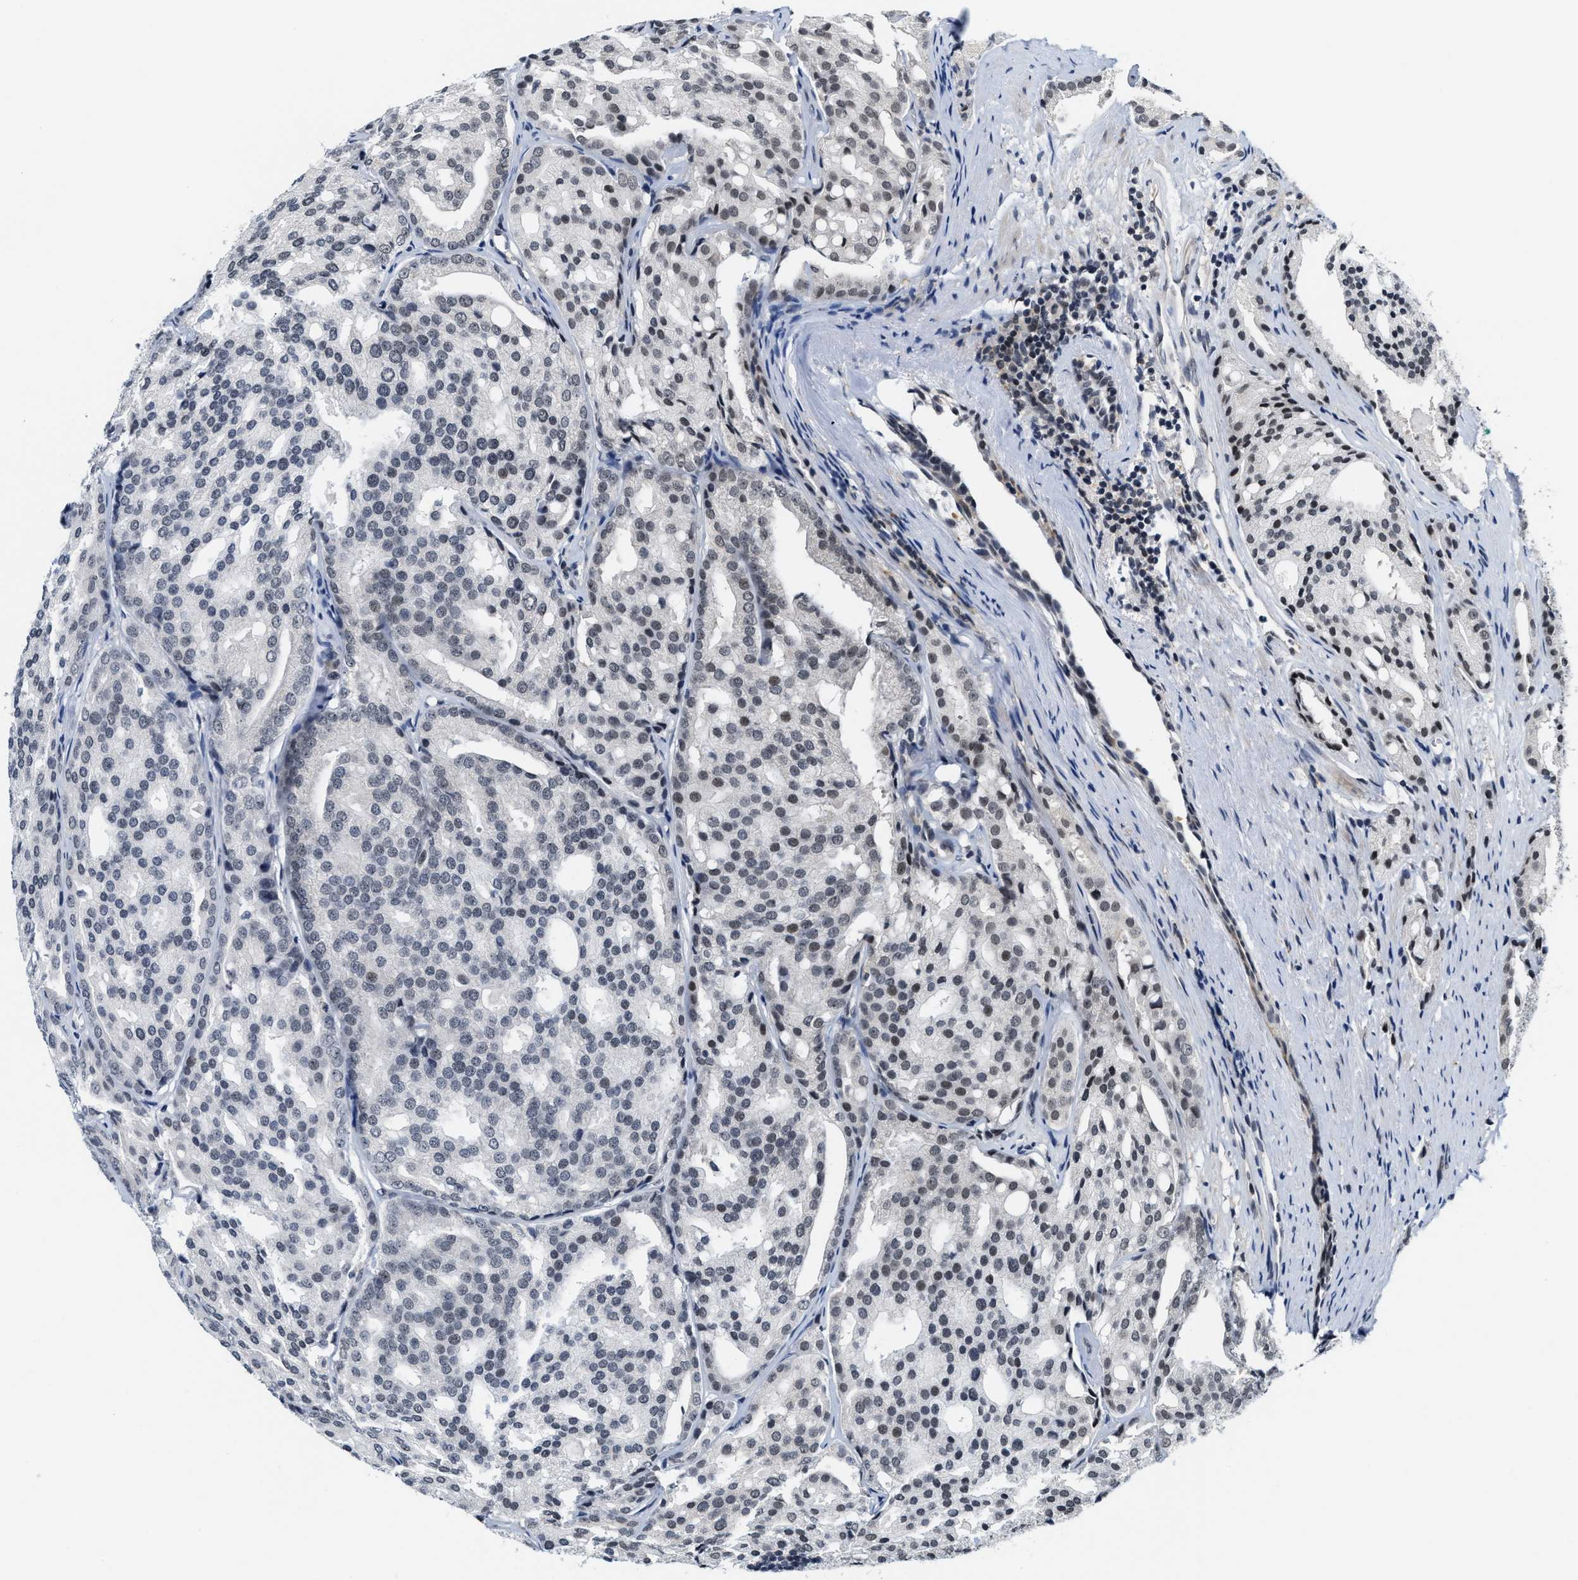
{"staining": {"intensity": "weak", "quantity": "<25%", "location": "nuclear"}, "tissue": "prostate cancer", "cell_type": "Tumor cells", "image_type": "cancer", "snomed": [{"axis": "morphology", "description": "Adenocarcinoma, High grade"}, {"axis": "topography", "description": "Prostate"}], "caption": "This is a micrograph of IHC staining of prostate cancer (adenocarcinoma (high-grade)), which shows no positivity in tumor cells.", "gene": "ANKRD6", "patient": {"sex": "male", "age": 64}}